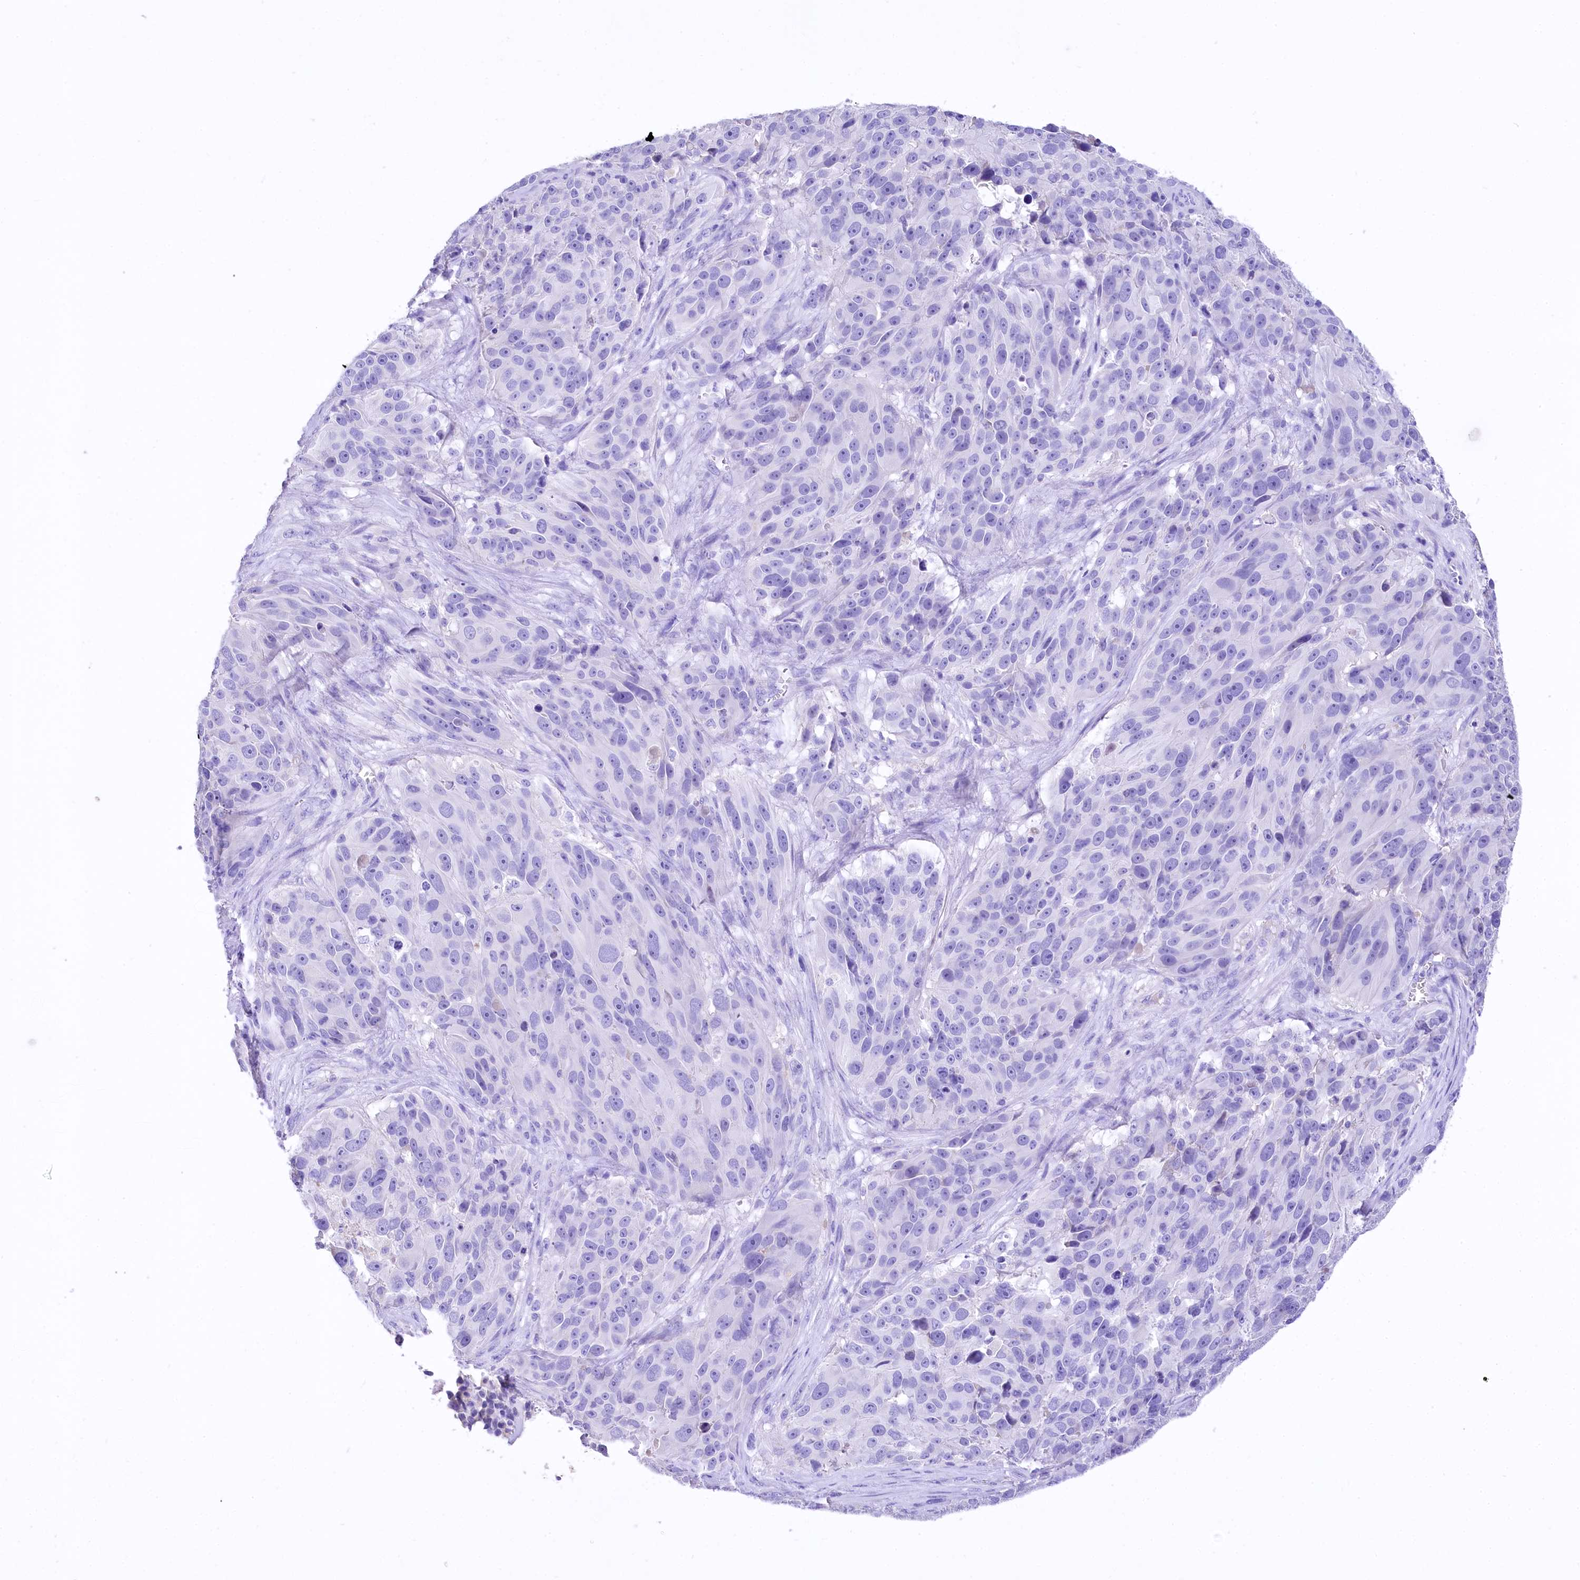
{"staining": {"intensity": "negative", "quantity": "none", "location": "none"}, "tissue": "melanoma", "cell_type": "Tumor cells", "image_type": "cancer", "snomed": [{"axis": "morphology", "description": "Malignant melanoma, NOS"}, {"axis": "topography", "description": "Skin"}], "caption": "This is an immunohistochemistry (IHC) micrograph of human malignant melanoma. There is no expression in tumor cells.", "gene": "A2ML1", "patient": {"sex": "male", "age": 84}}